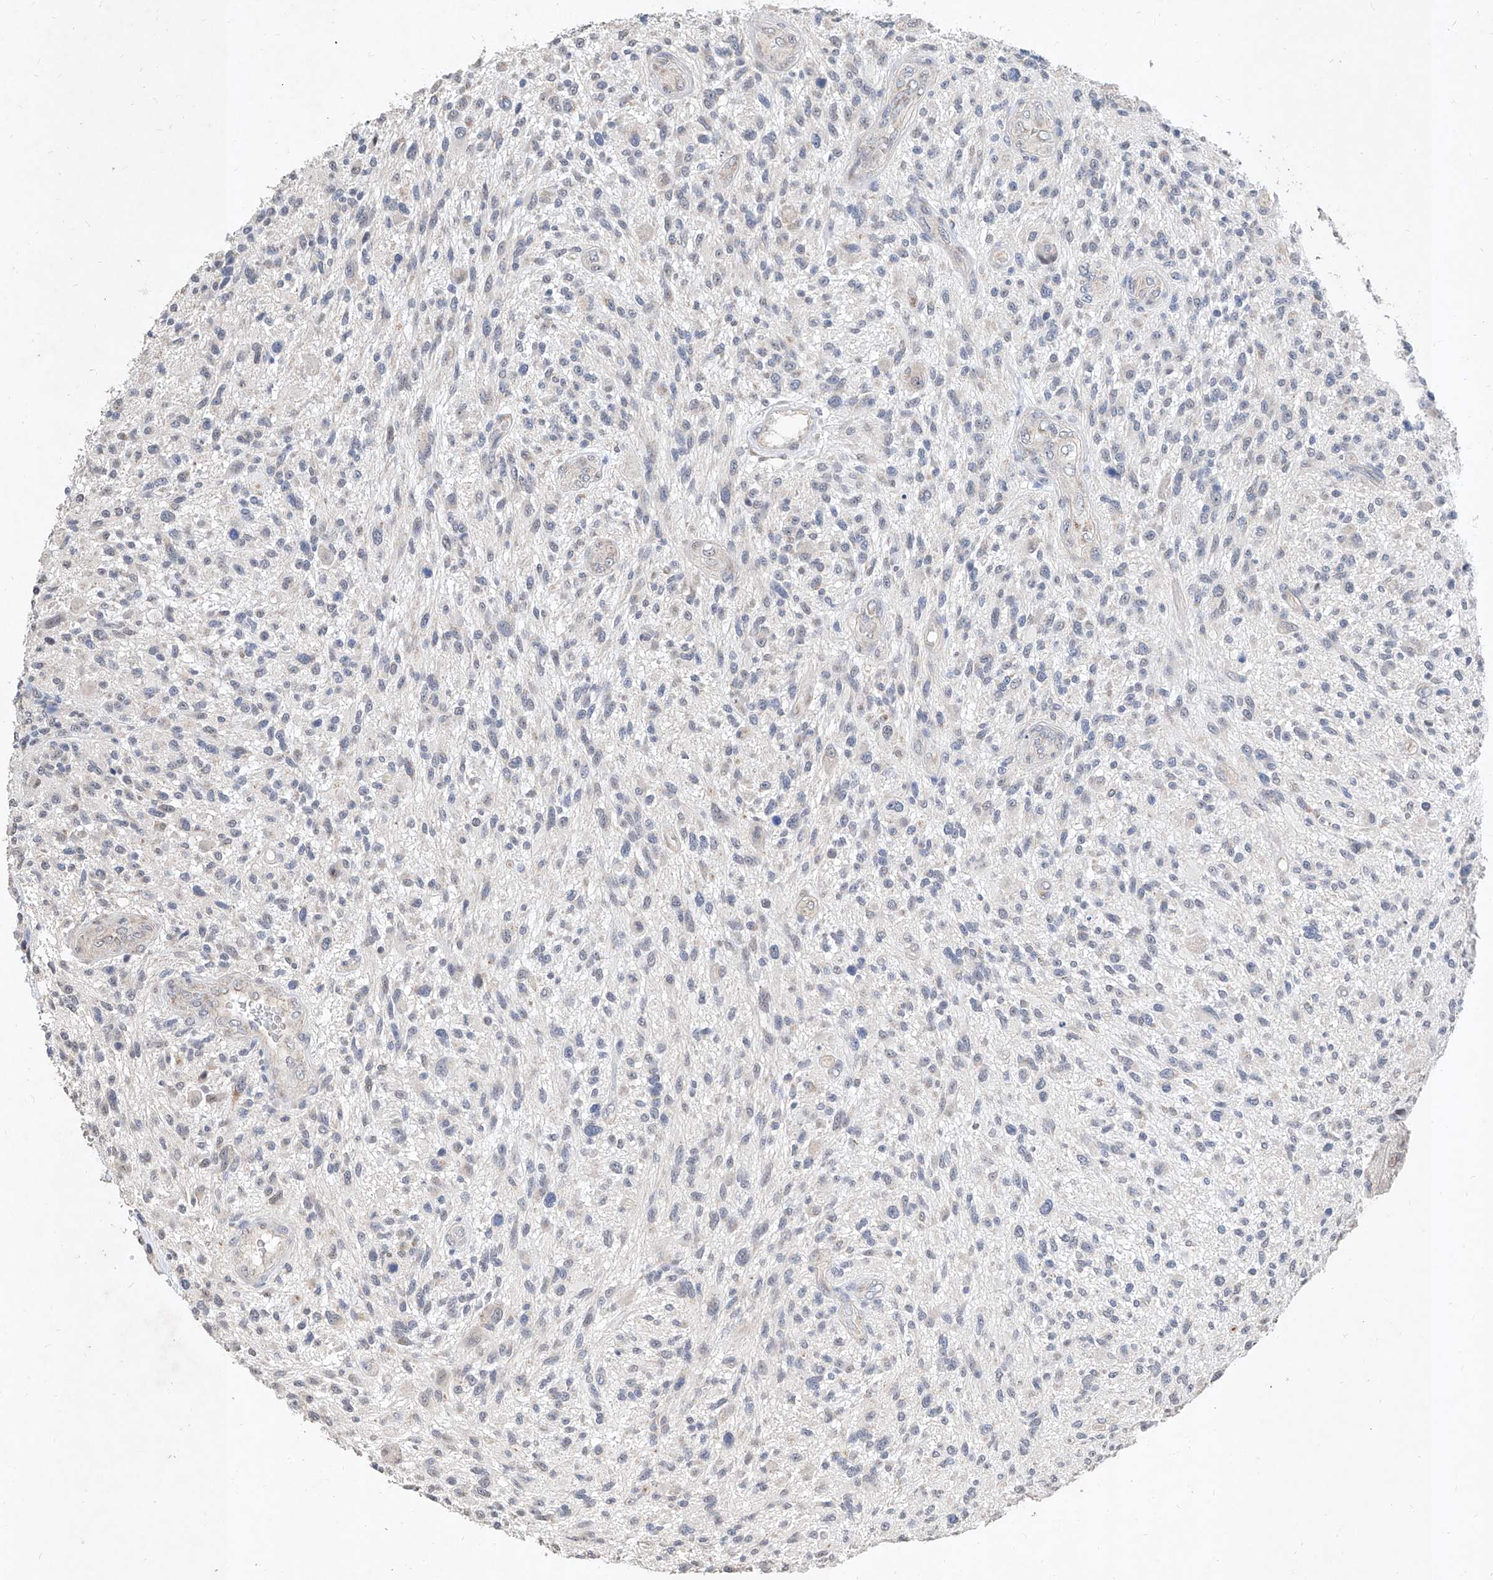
{"staining": {"intensity": "negative", "quantity": "none", "location": "none"}, "tissue": "glioma", "cell_type": "Tumor cells", "image_type": "cancer", "snomed": [{"axis": "morphology", "description": "Glioma, malignant, High grade"}, {"axis": "topography", "description": "Brain"}], "caption": "Immunohistochemistry of high-grade glioma (malignant) displays no expression in tumor cells.", "gene": "MFSD4B", "patient": {"sex": "male", "age": 47}}